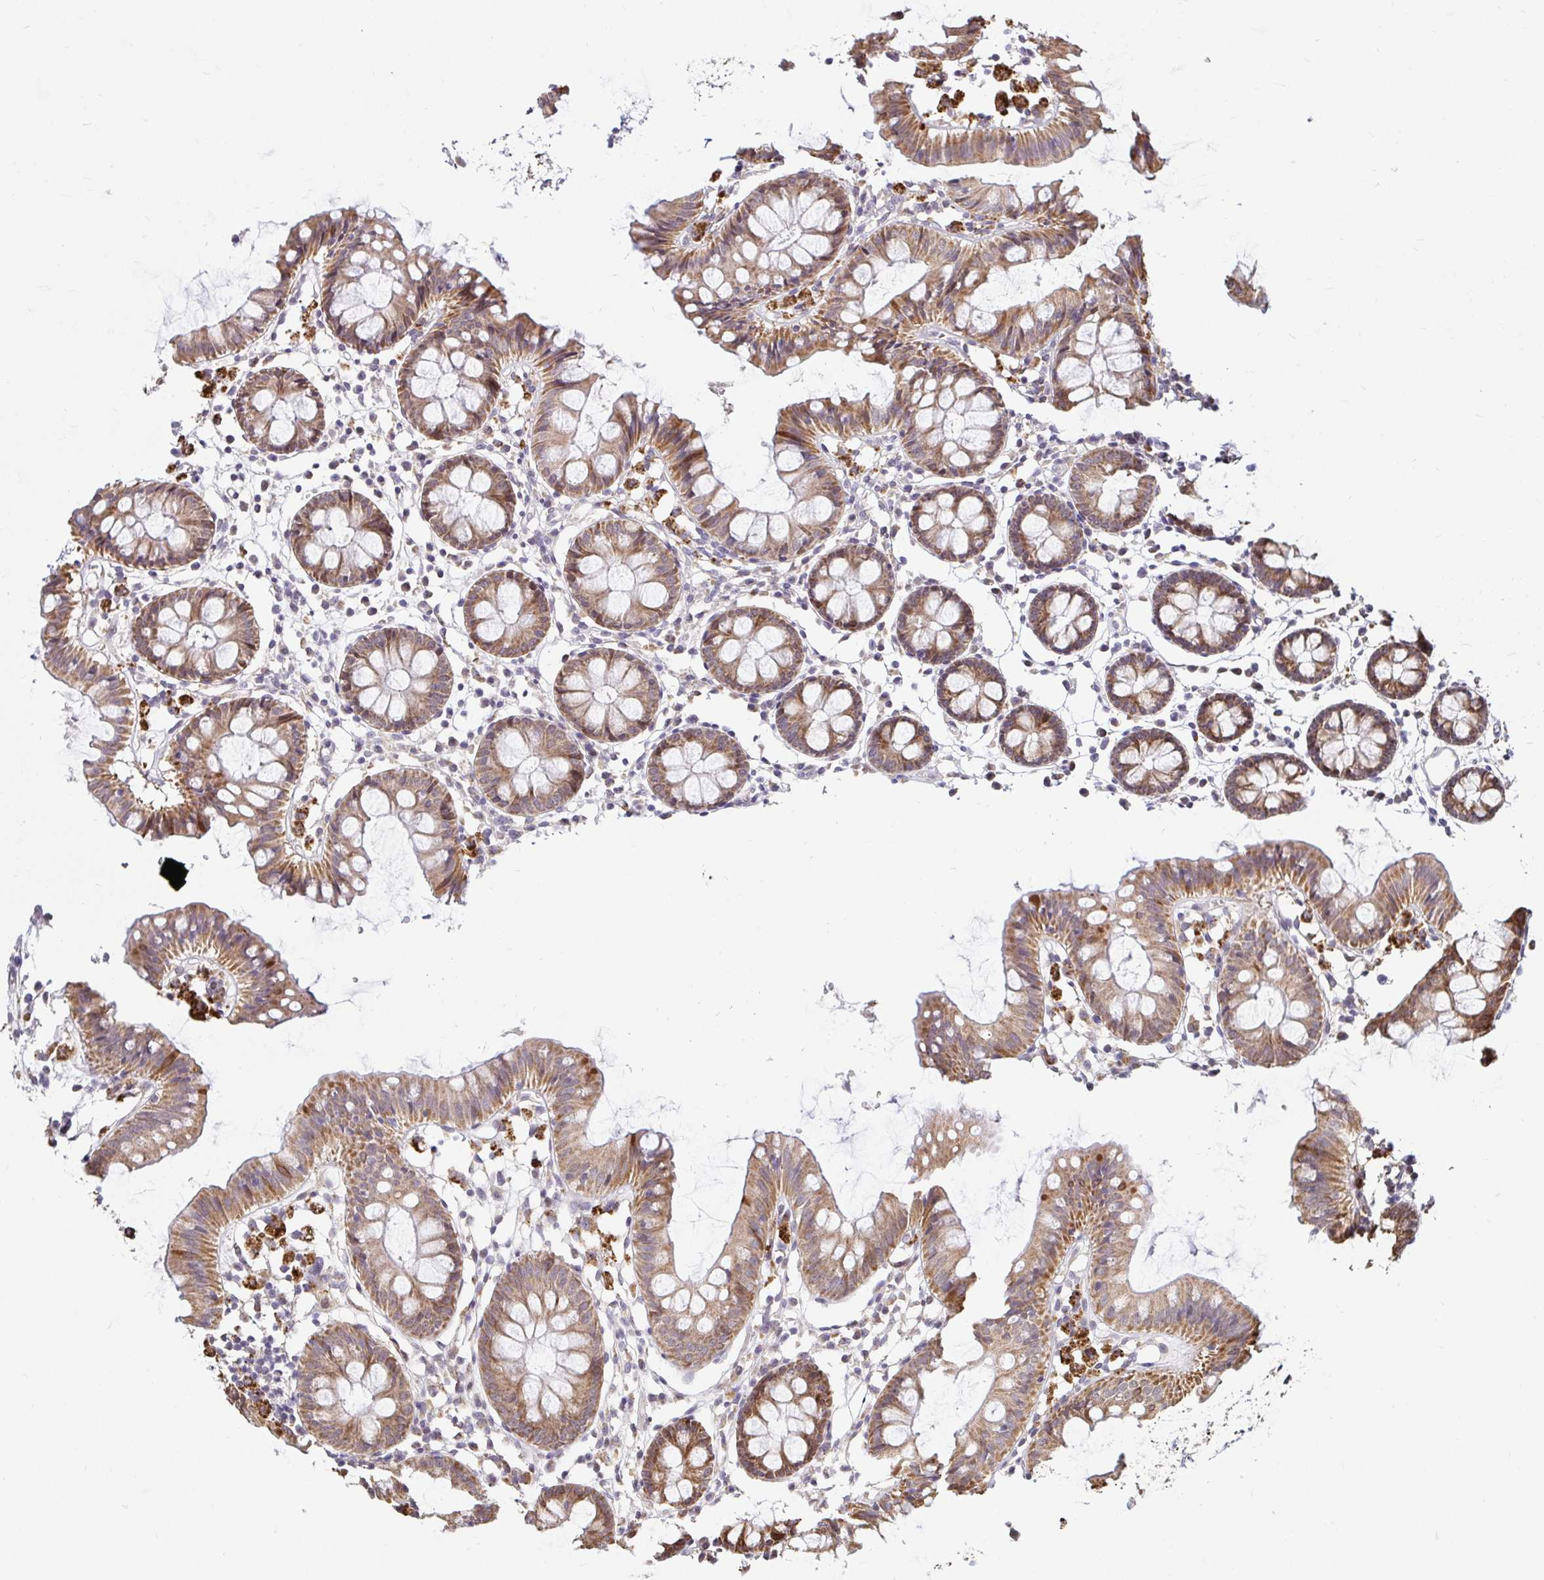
{"staining": {"intensity": "weak", "quantity": ">75%", "location": "cytoplasmic/membranous"}, "tissue": "colon", "cell_type": "Endothelial cells", "image_type": "normal", "snomed": [{"axis": "morphology", "description": "Normal tissue, NOS"}, {"axis": "topography", "description": "Colon"}], "caption": "IHC image of normal human colon stained for a protein (brown), which shows low levels of weak cytoplasmic/membranous staining in about >75% of endothelial cells.", "gene": "TIMM50", "patient": {"sex": "female", "age": 84}}